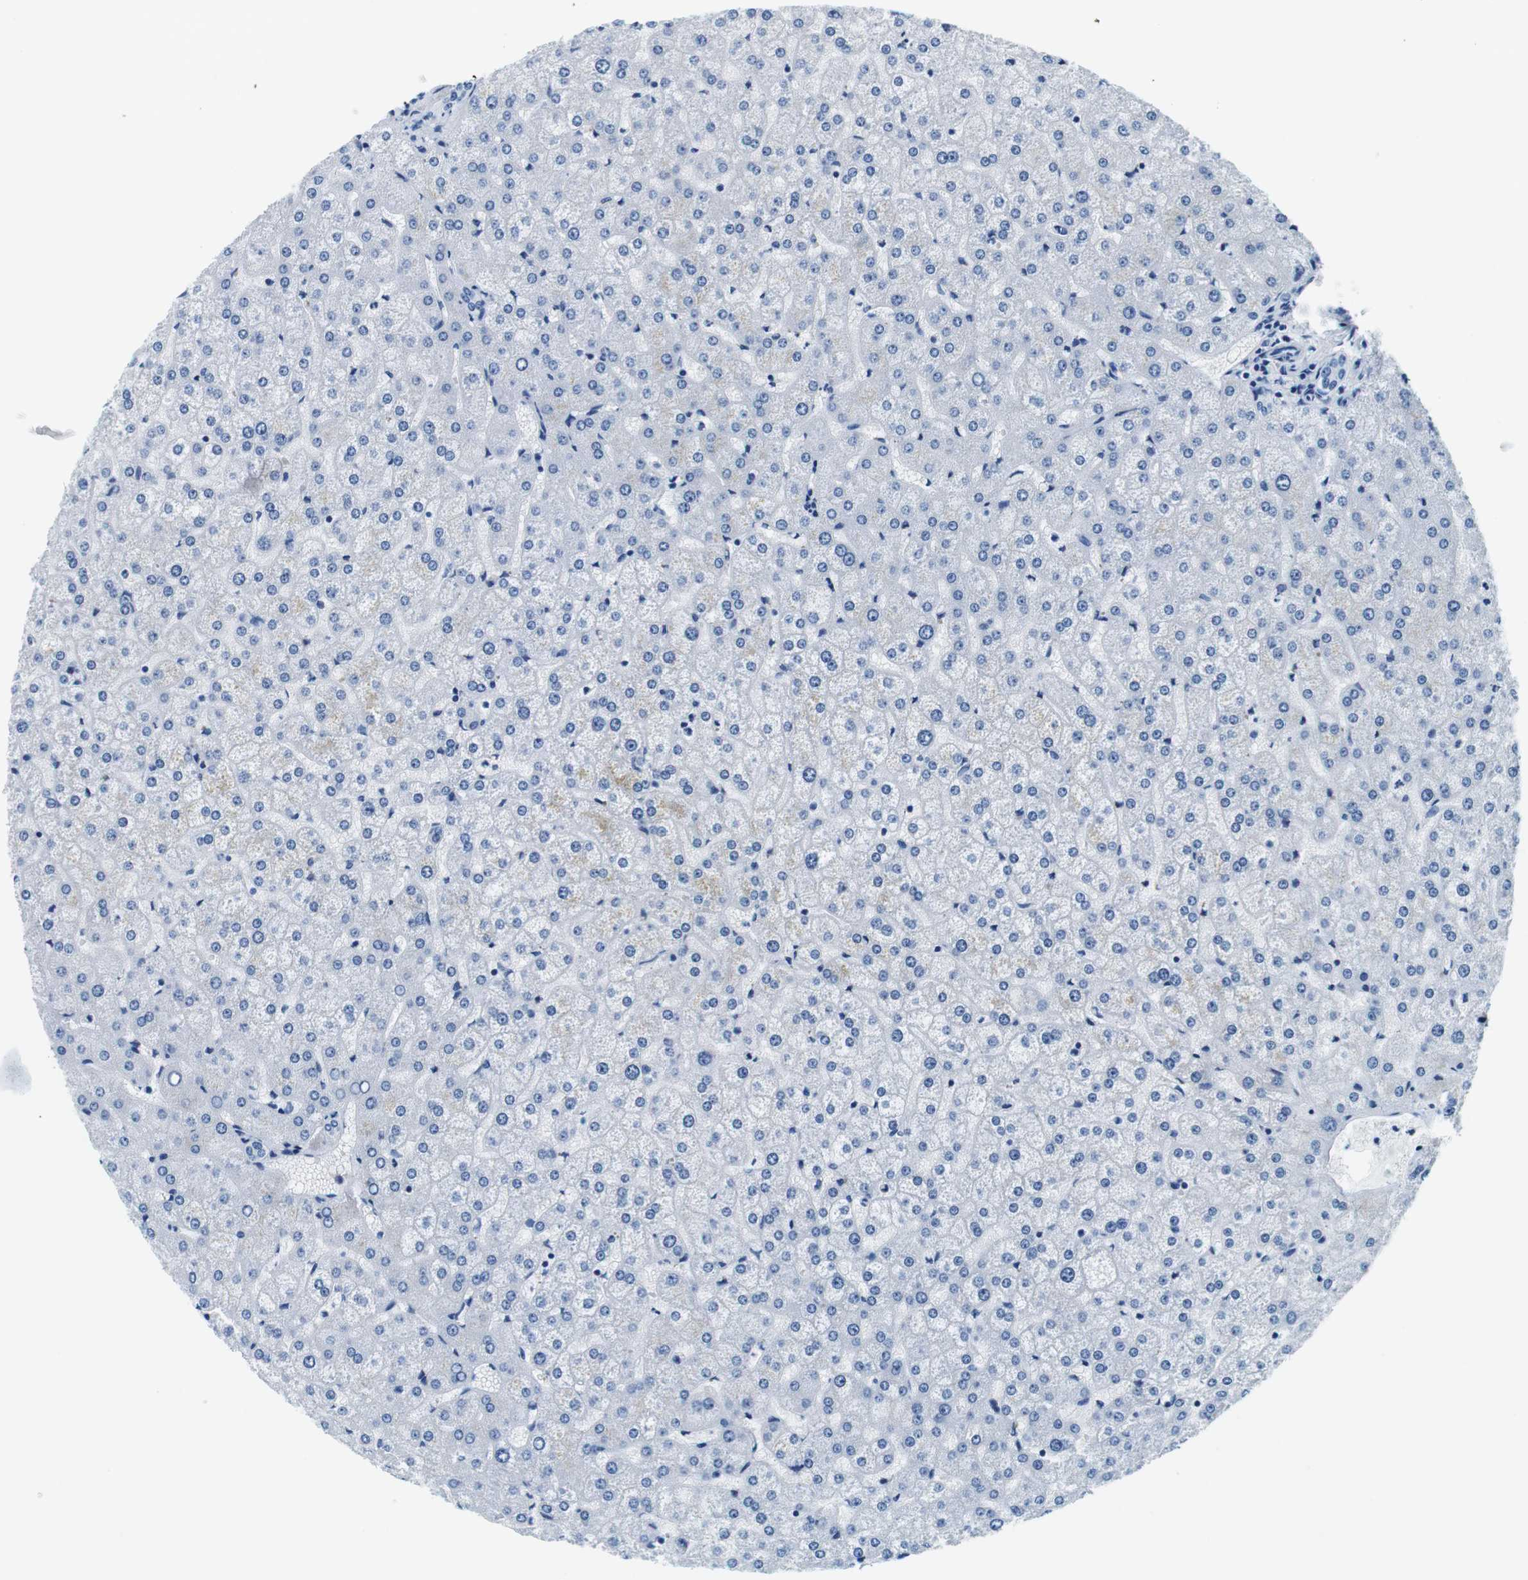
{"staining": {"intensity": "negative", "quantity": "none", "location": "none"}, "tissue": "liver", "cell_type": "Cholangiocytes", "image_type": "normal", "snomed": [{"axis": "morphology", "description": "Normal tissue, NOS"}, {"axis": "topography", "description": "Liver"}], "caption": "A micrograph of liver stained for a protein reveals no brown staining in cholangiocytes. The staining is performed using DAB brown chromogen with nuclei counter-stained in using hematoxylin.", "gene": "ELANE", "patient": {"sex": "female", "age": 32}}